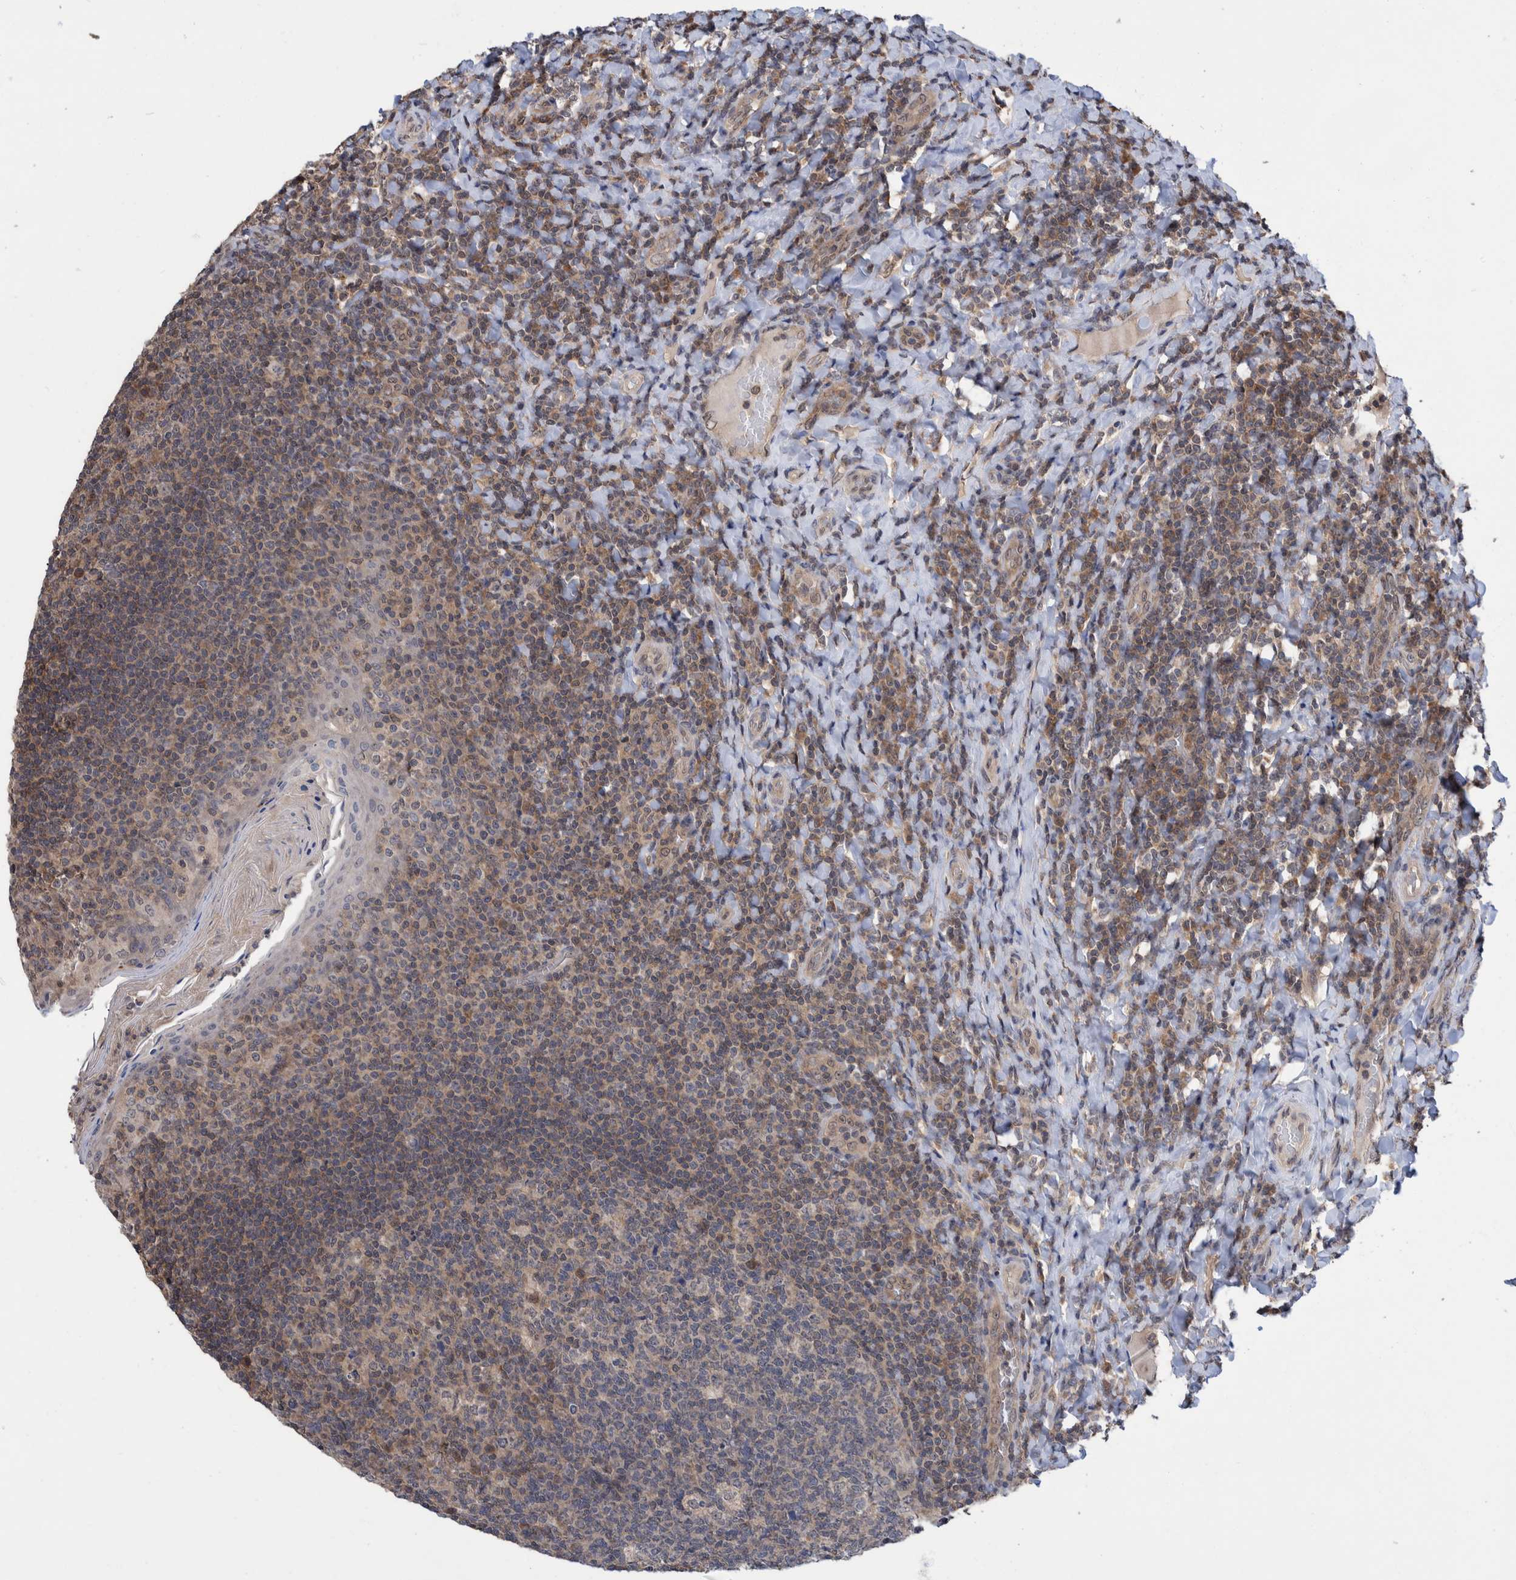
{"staining": {"intensity": "weak", "quantity": "<25%", "location": "cytoplasmic/membranous"}, "tissue": "tonsil", "cell_type": "Germinal center cells", "image_type": "normal", "snomed": [{"axis": "morphology", "description": "Normal tissue, NOS"}, {"axis": "topography", "description": "Tonsil"}], "caption": "Germinal center cells show no significant protein positivity in benign tonsil. (DAB IHC visualized using brightfield microscopy, high magnification).", "gene": "PLPBP", "patient": {"sex": "male", "age": 17}}